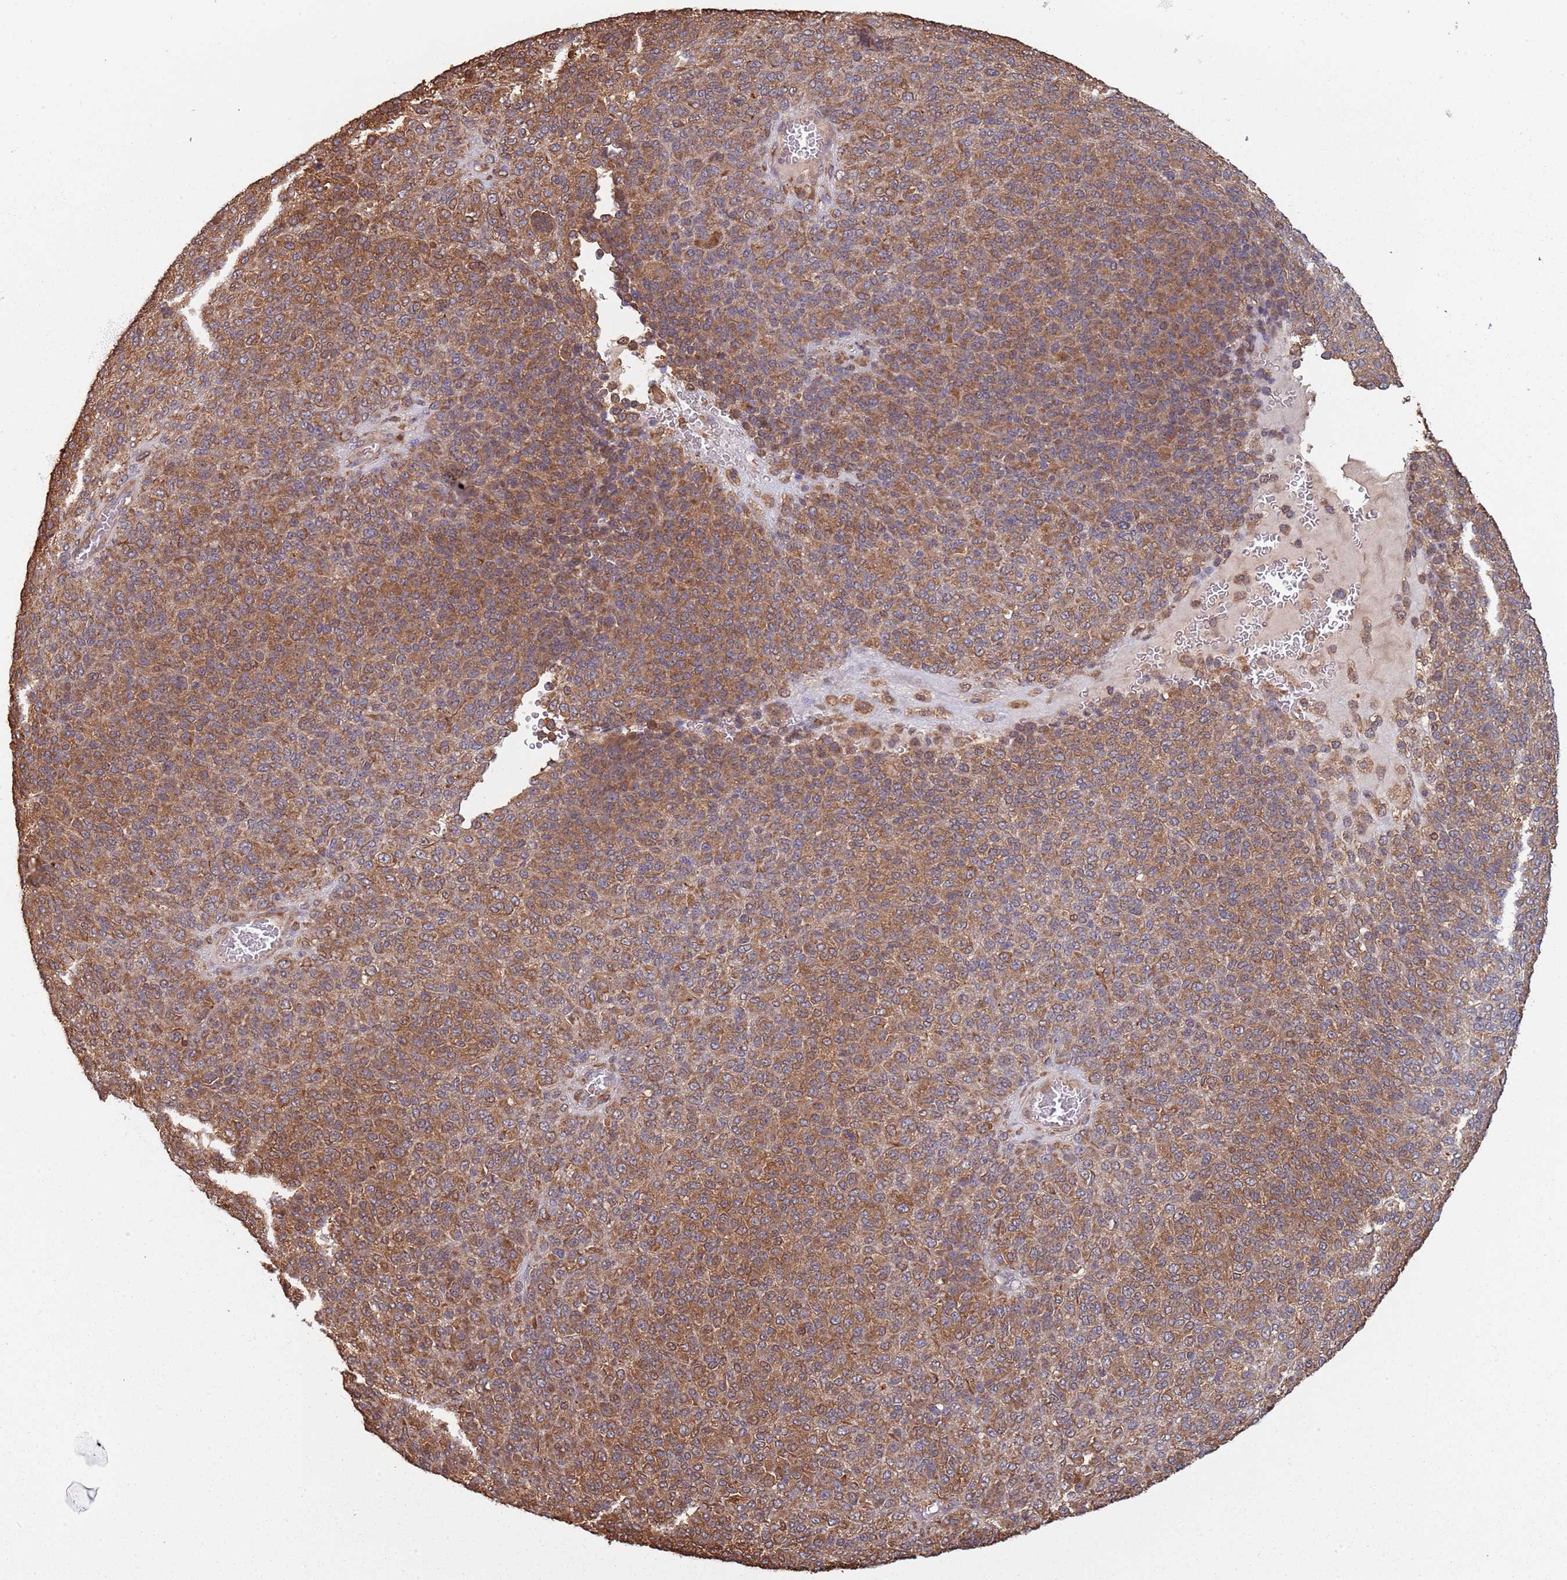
{"staining": {"intensity": "moderate", "quantity": ">75%", "location": "cytoplasmic/membranous"}, "tissue": "melanoma", "cell_type": "Tumor cells", "image_type": "cancer", "snomed": [{"axis": "morphology", "description": "Malignant melanoma, Metastatic site"}, {"axis": "topography", "description": "Brain"}], "caption": "IHC staining of melanoma, which demonstrates medium levels of moderate cytoplasmic/membranous positivity in approximately >75% of tumor cells indicating moderate cytoplasmic/membranous protein expression. The staining was performed using DAB (3,3'-diaminobenzidine) (brown) for protein detection and nuclei were counterstained in hematoxylin (blue).", "gene": "COG4", "patient": {"sex": "female", "age": 56}}